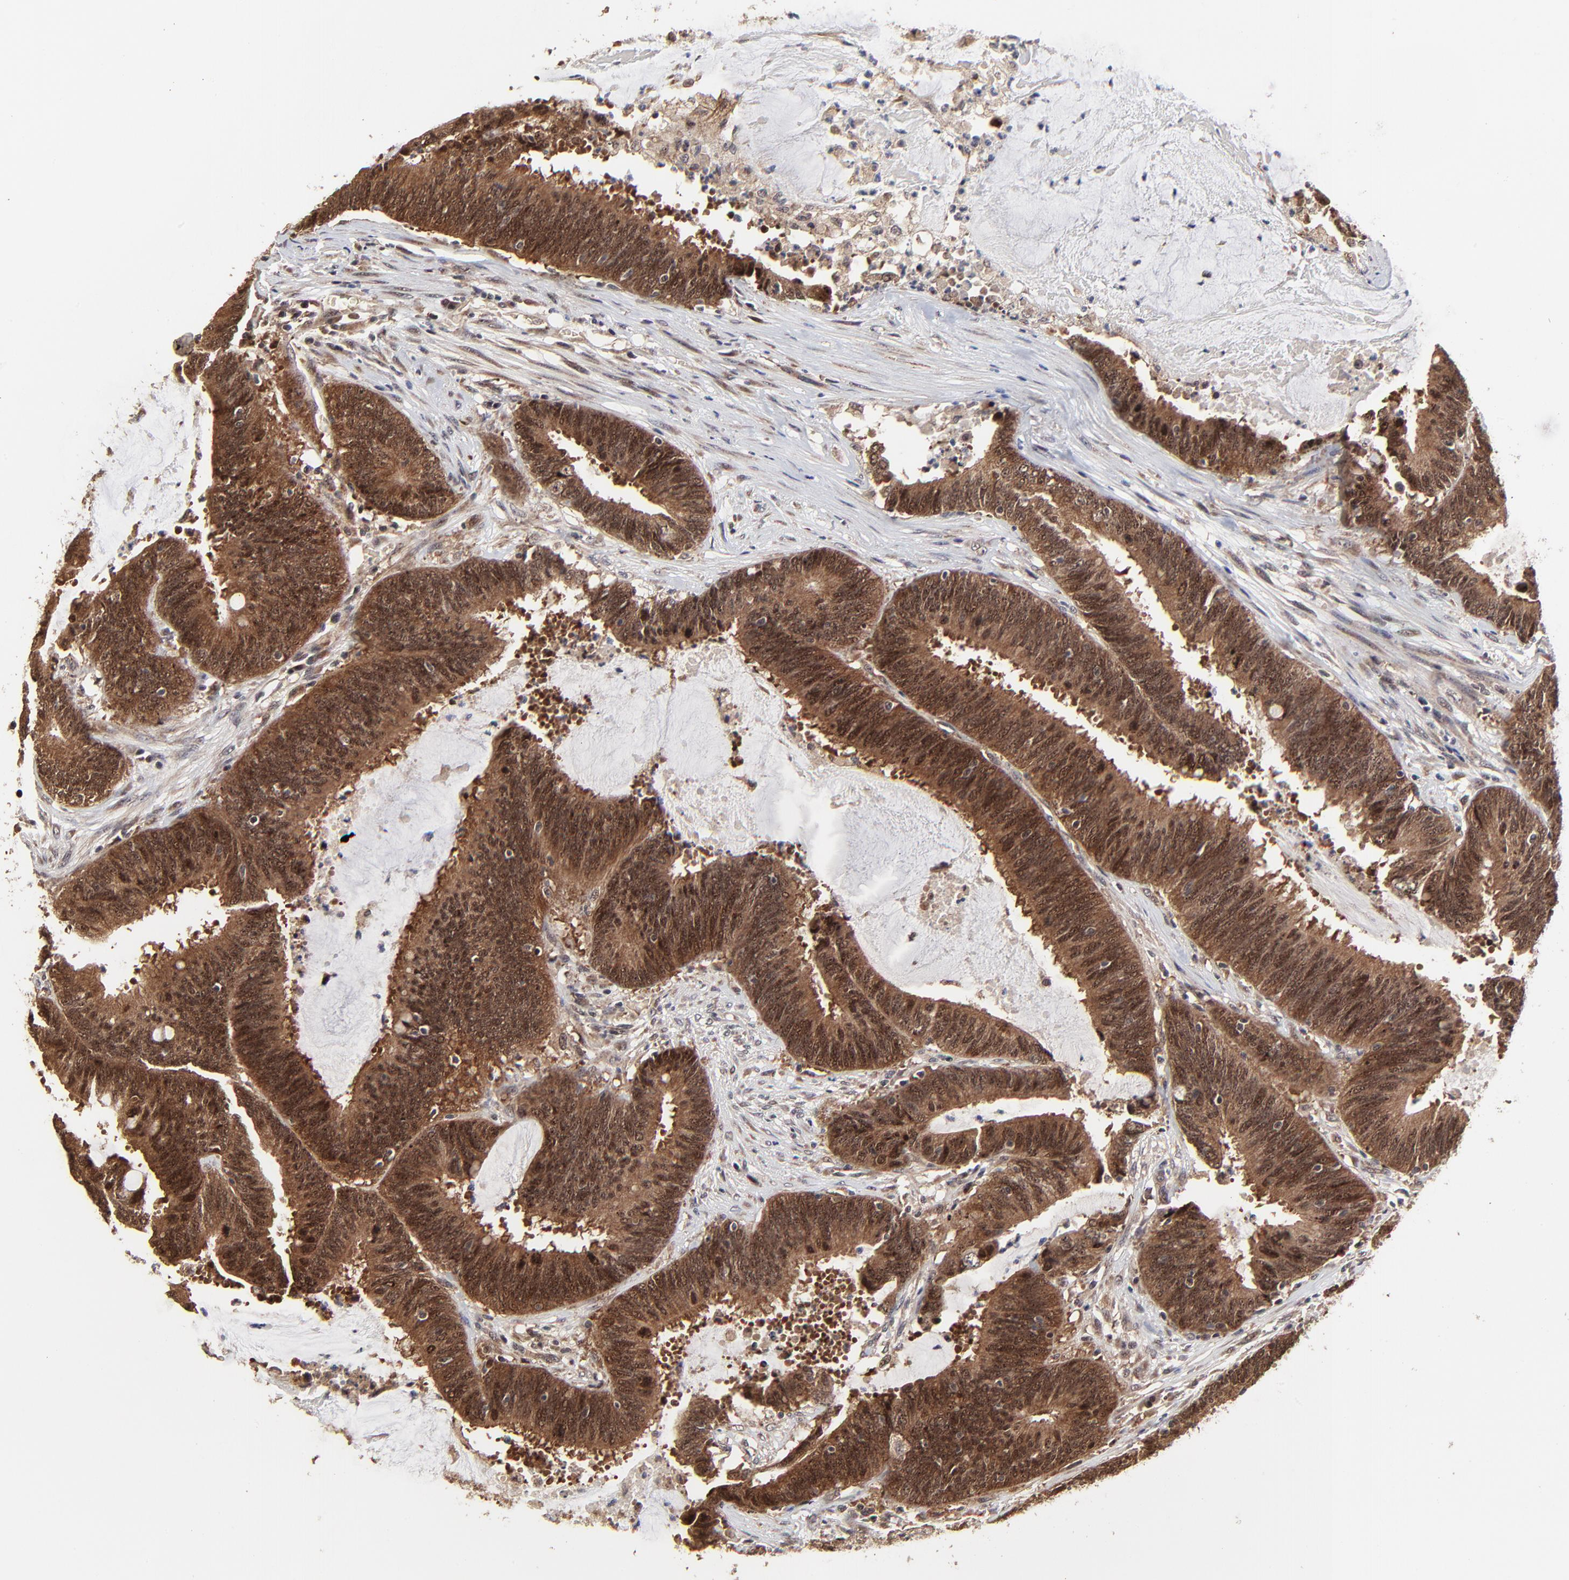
{"staining": {"intensity": "strong", "quantity": ">75%", "location": "cytoplasmic/membranous,nuclear"}, "tissue": "colorectal cancer", "cell_type": "Tumor cells", "image_type": "cancer", "snomed": [{"axis": "morphology", "description": "Adenocarcinoma, NOS"}, {"axis": "topography", "description": "Rectum"}], "caption": "There is high levels of strong cytoplasmic/membranous and nuclear expression in tumor cells of colorectal cancer (adenocarcinoma), as demonstrated by immunohistochemical staining (brown color).", "gene": "FRMD8", "patient": {"sex": "female", "age": 66}}